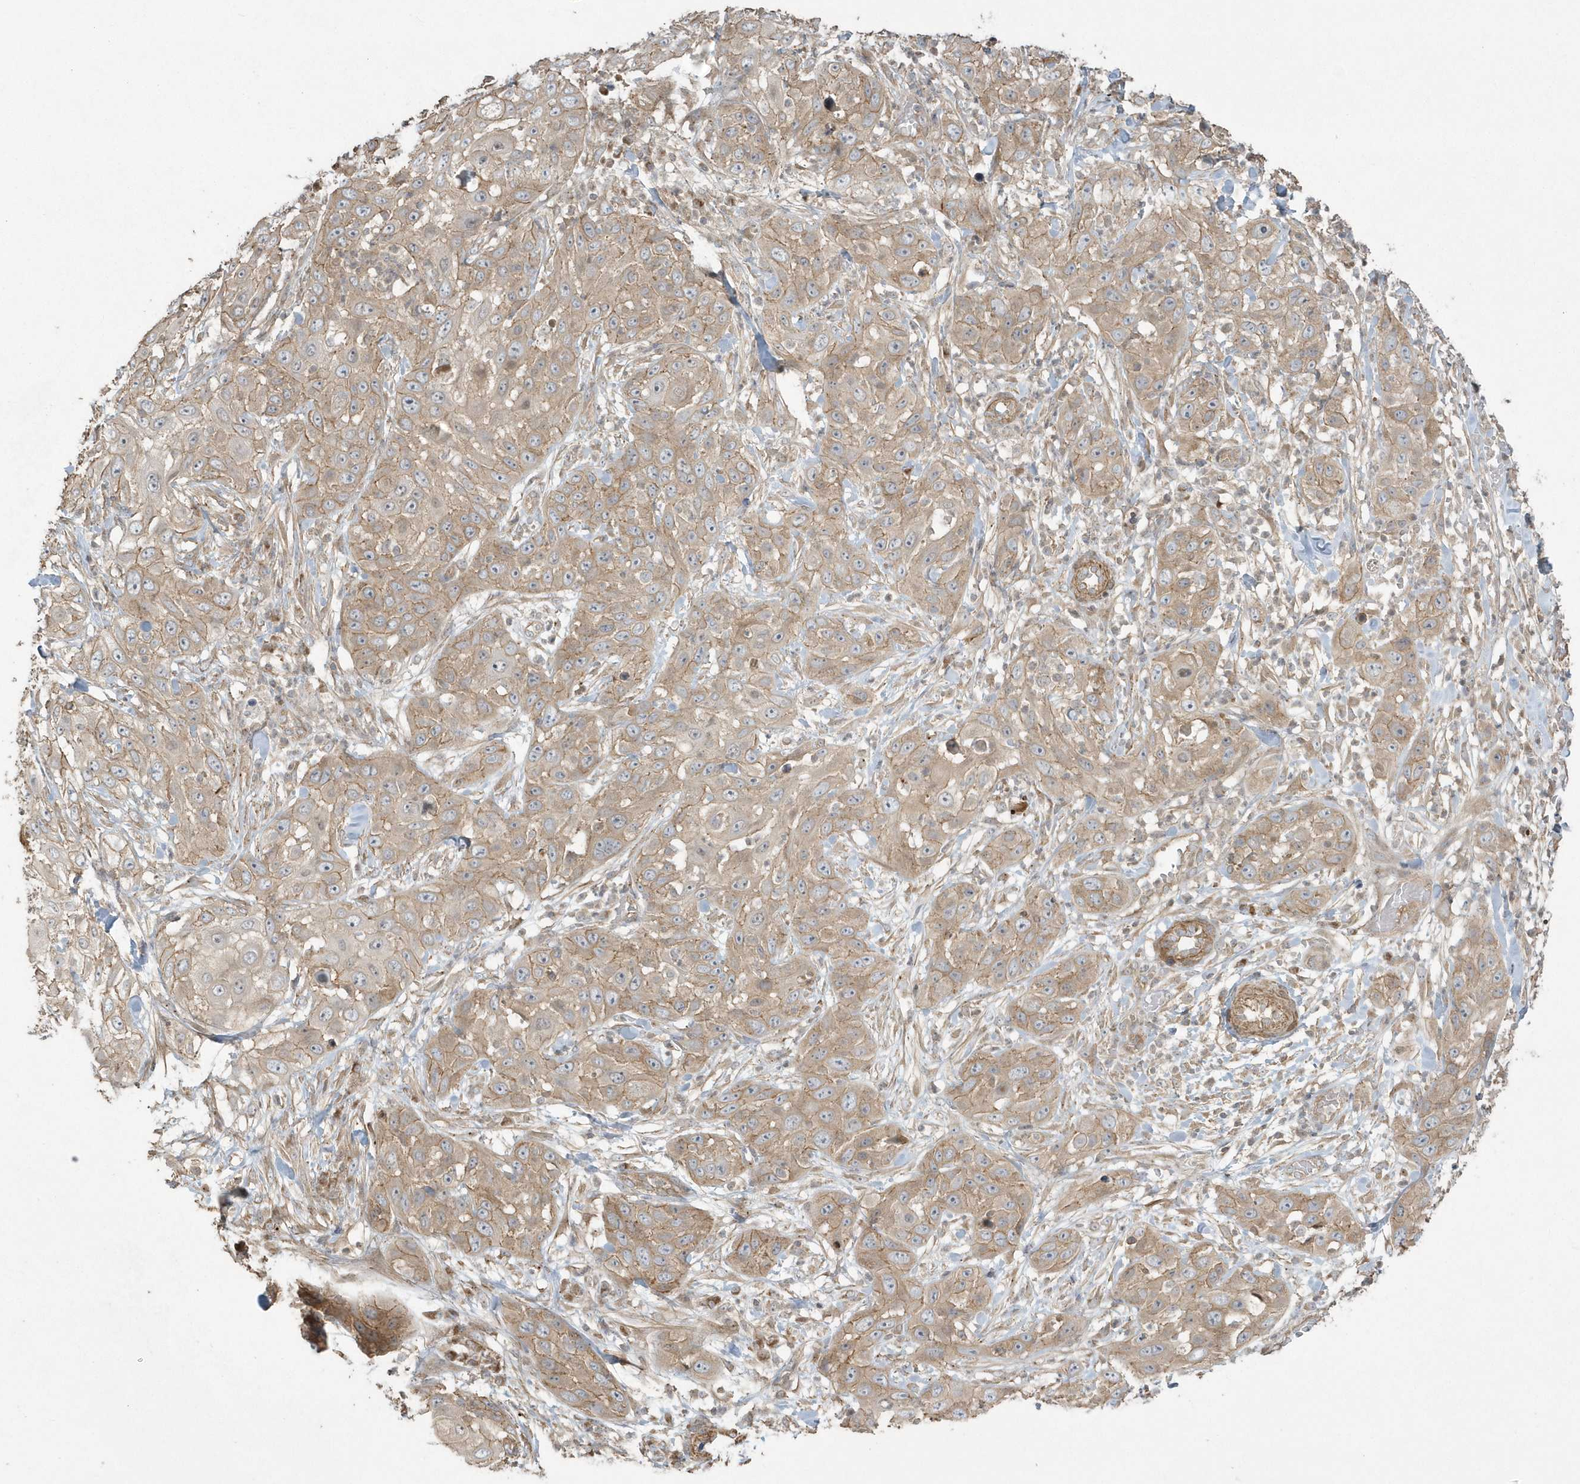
{"staining": {"intensity": "weak", "quantity": ">75%", "location": "cytoplasmic/membranous"}, "tissue": "skin cancer", "cell_type": "Tumor cells", "image_type": "cancer", "snomed": [{"axis": "morphology", "description": "Squamous cell carcinoma, NOS"}, {"axis": "topography", "description": "Skin"}], "caption": "Human skin squamous cell carcinoma stained with a brown dye displays weak cytoplasmic/membranous positive positivity in about >75% of tumor cells.", "gene": "ARMC8", "patient": {"sex": "female", "age": 44}}